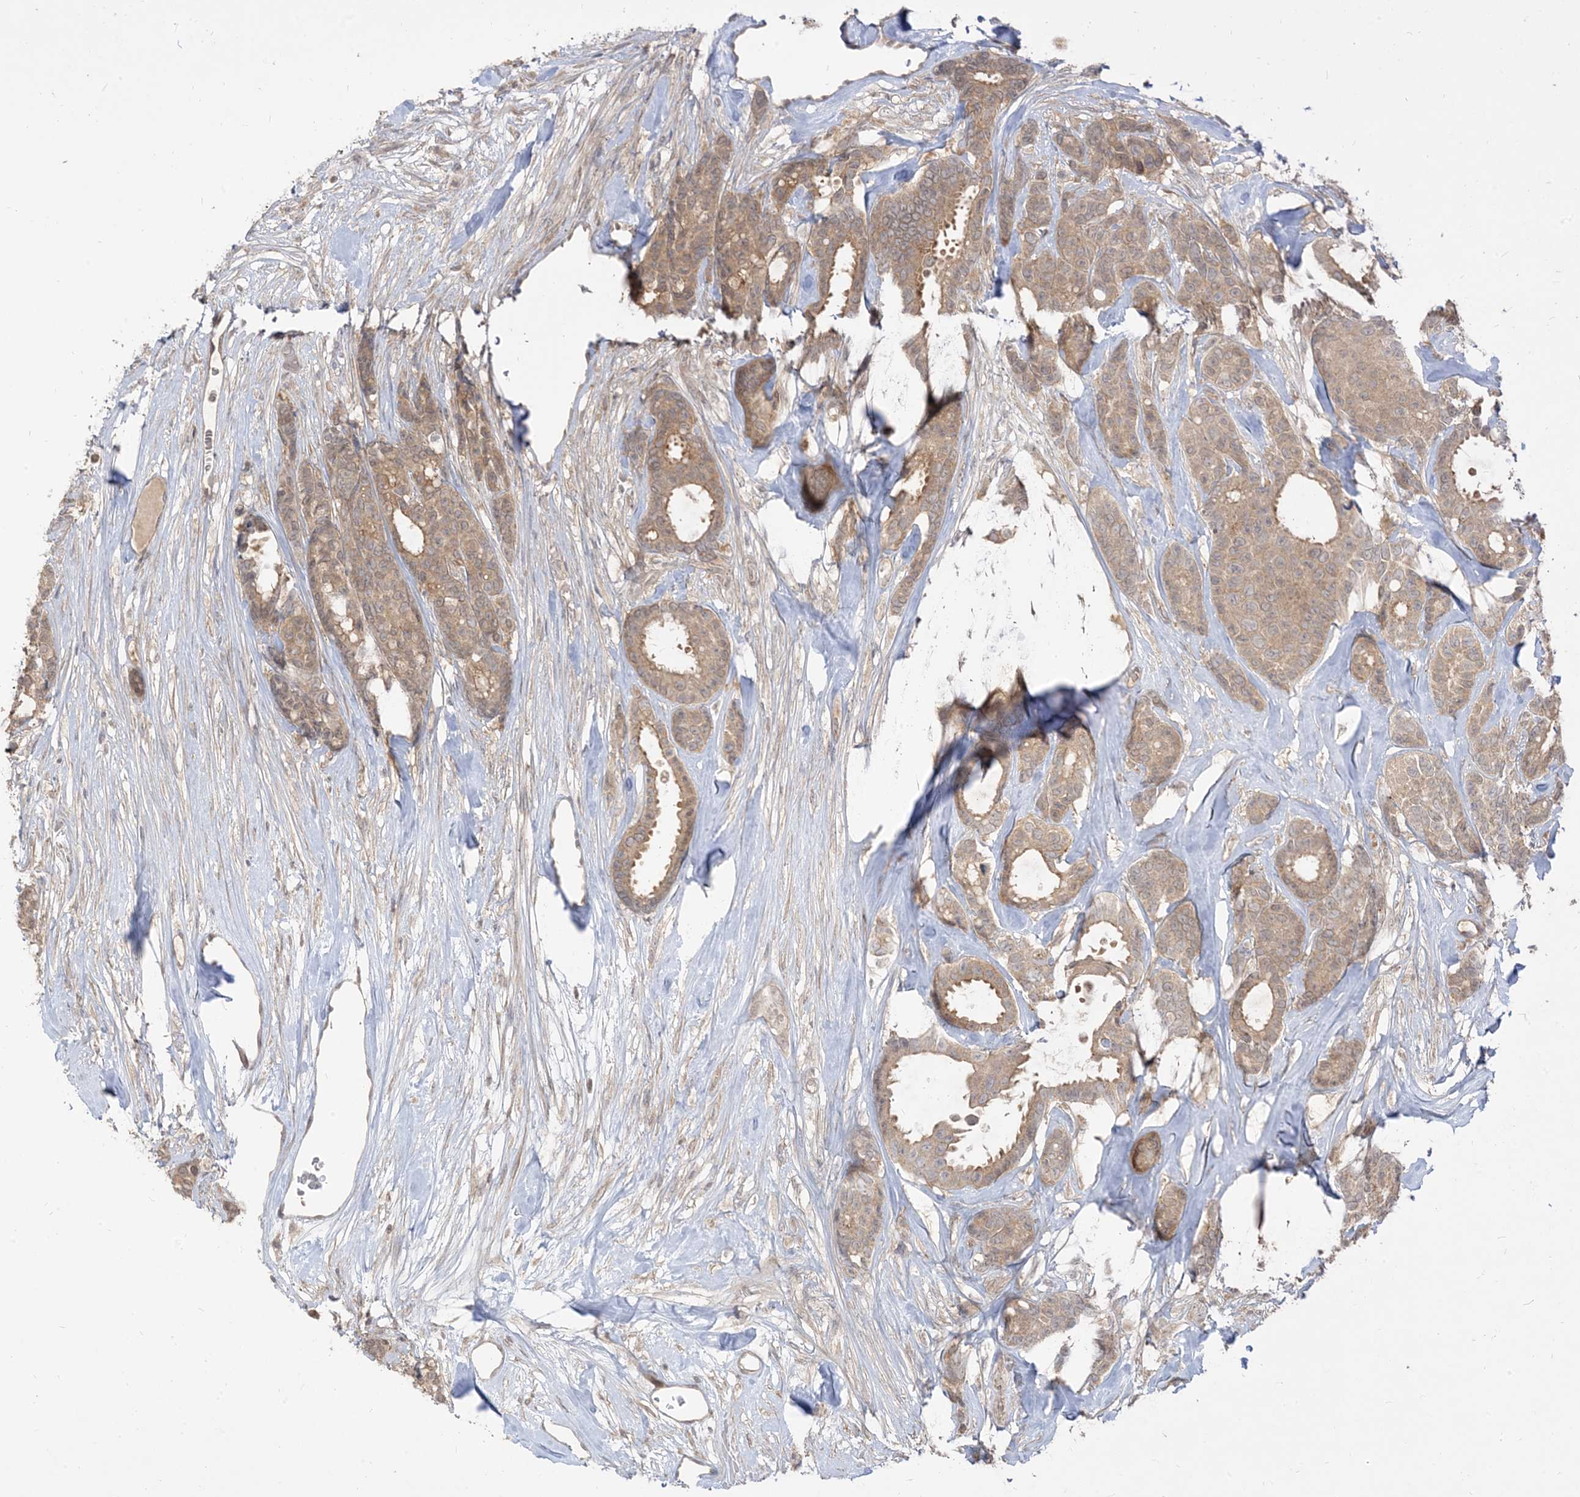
{"staining": {"intensity": "moderate", "quantity": ">75%", "location": "cytoplasmic/membranous"}, "tissue": "breast cancer", "cell_type": "Tumor cells", "image_type": "cancer", "snomed": [{"axis": "morphology", "description": "Duct carcinoma"}, {"axis": "topography", "description": "Breast"}], "caption": "Immunohistochemistry (IHC) (DAB) staining of breast cancer exhibits moderate cytoplasmic/membranous protein staining in about >75% of tumor cells.", "gene": "TBCC", "patient": {"sex": "female", "age": 87}}